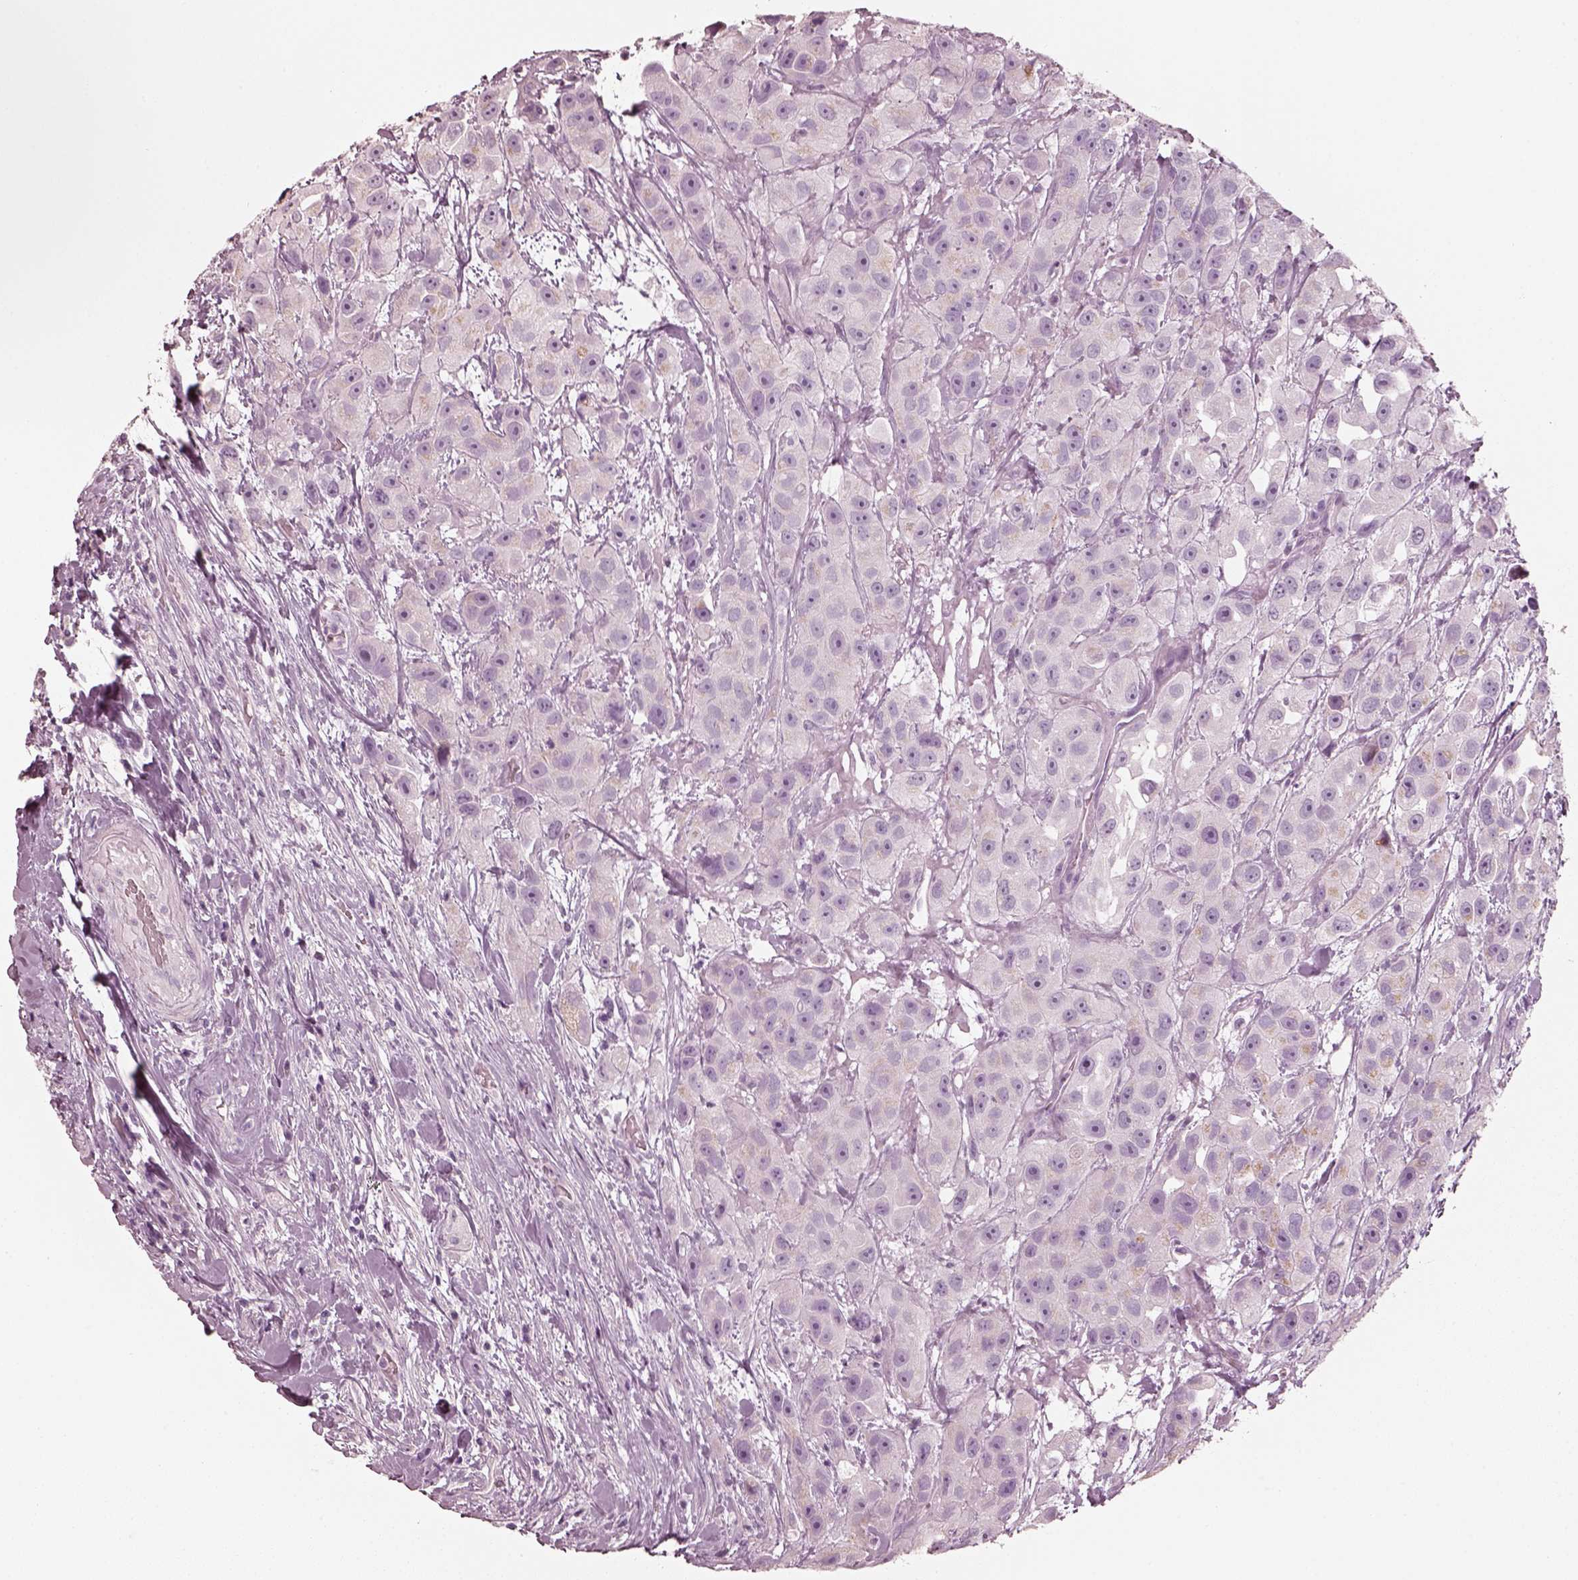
{"staining": {"intensity": "negative", "quantity": "none", "location": "none"}, "tissue": "urothelial cancer", "cell_type": "Tumor cells", "image_type": "cancer", "snomed": [{"axis": "morphology", "description": "Urothelial carcinoma, High grade"}, {"axis": "topography", "description": "Urinary bladder"}], "caption": "This image is of high-grade urothelial carcinoma stained with IHC to label a protein in brown with the nuclei are counter-stained blue. There is no positivity in tumor cells.", "gene": "R3HDML", "patient": {"sex": "male", "age": 79}}